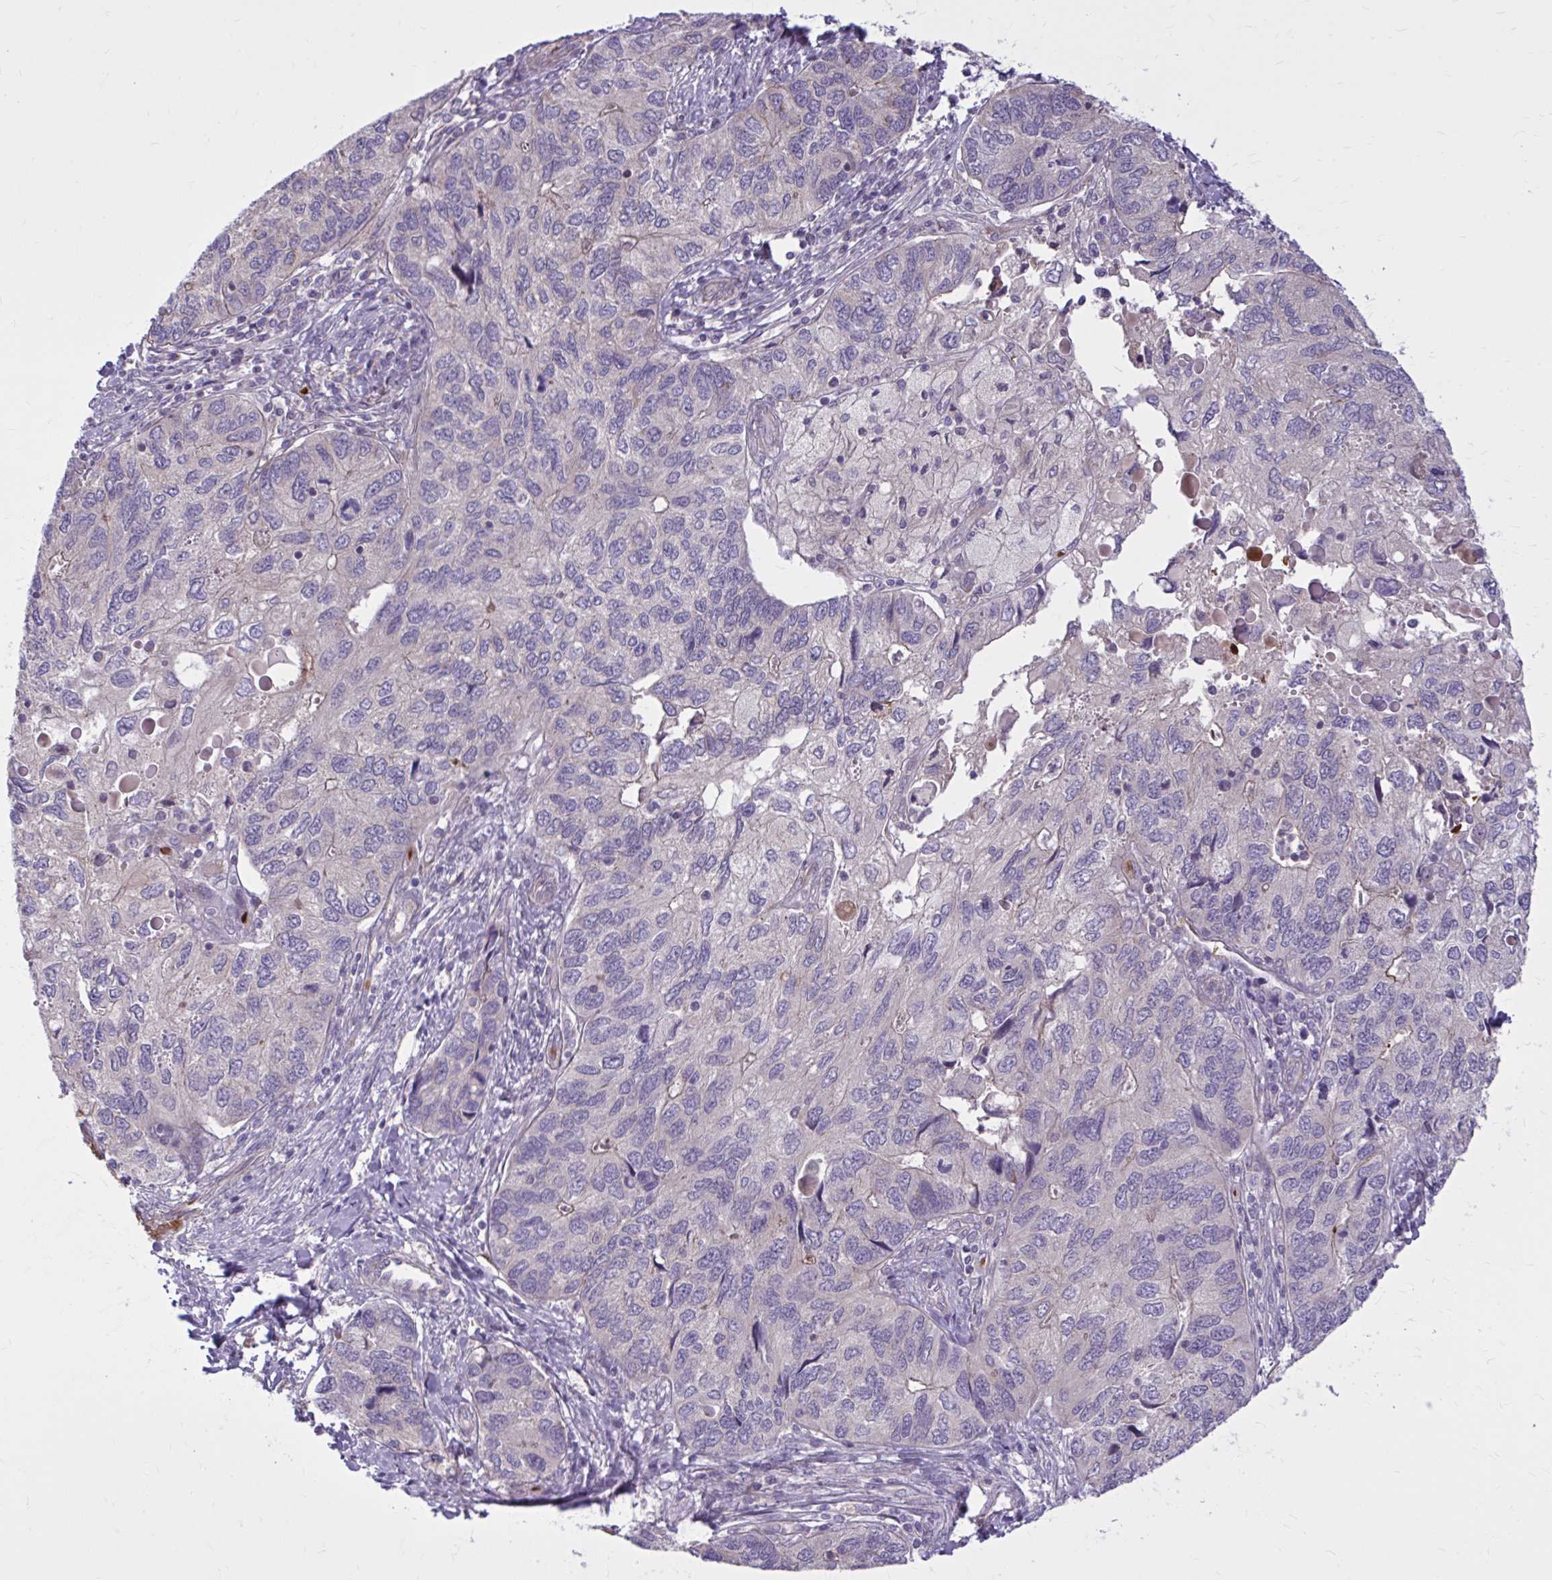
{"staining": {"intensity": "negative", "quantity": "none", "location": "none"}, "tissue": "endometrial cancer", "cell_type": "Tumor cells", "image_type": "cancer", "snomed": [{"axis": "morphology", "description": "Carcinoma, NOS"}, {"axis": "topography", "description": "Uterus"}], "caption": "Tumor cells are negative for brown protein staining in endometrial cancer (carcinoma).", "gene": "SNF8", "patient": {"sex": "female", "age": 76}}